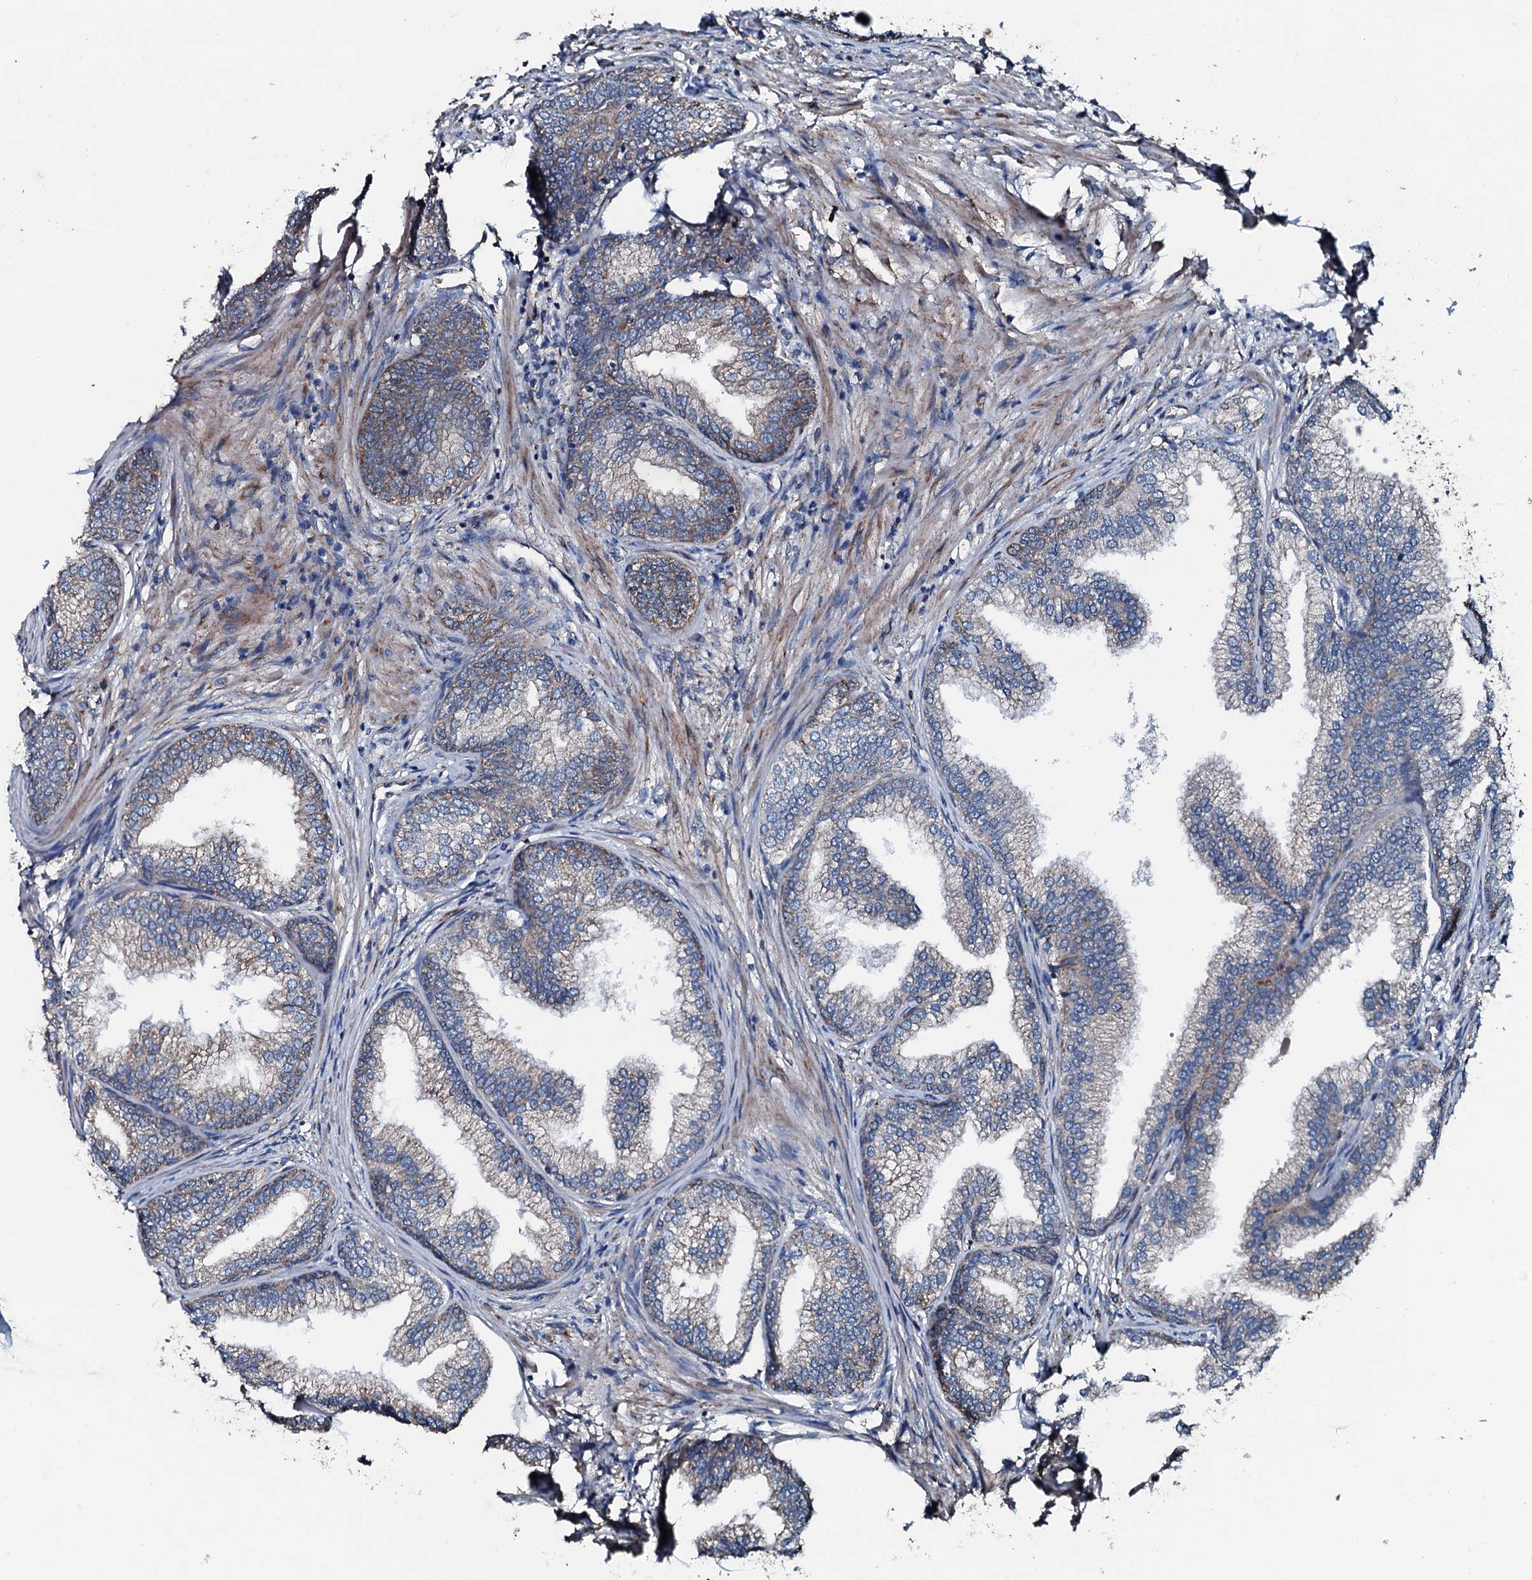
{"staining": {"intensity": "moderate", "quantity": "<25%", "location": "cytoplasmic/membranous"}, "tissue": "prostate", "cell_type": "Glandular cells", "image_type": "normal", "snomed": [{"axis": "morphology", "description": "Normal tissue, NOS"}, {"axis": "topography", "description": "Prostate"}], "caption": "Protein staining by immunohistochemistry displays moderate cytoplasmic/membranous positivity in about <25% of glandular cells in benign prostate. The protein is shown in brown color, while the nuclei are stained blue.", "gene": "ACSS3", "patient": {"sex": "male", "age": 76}}